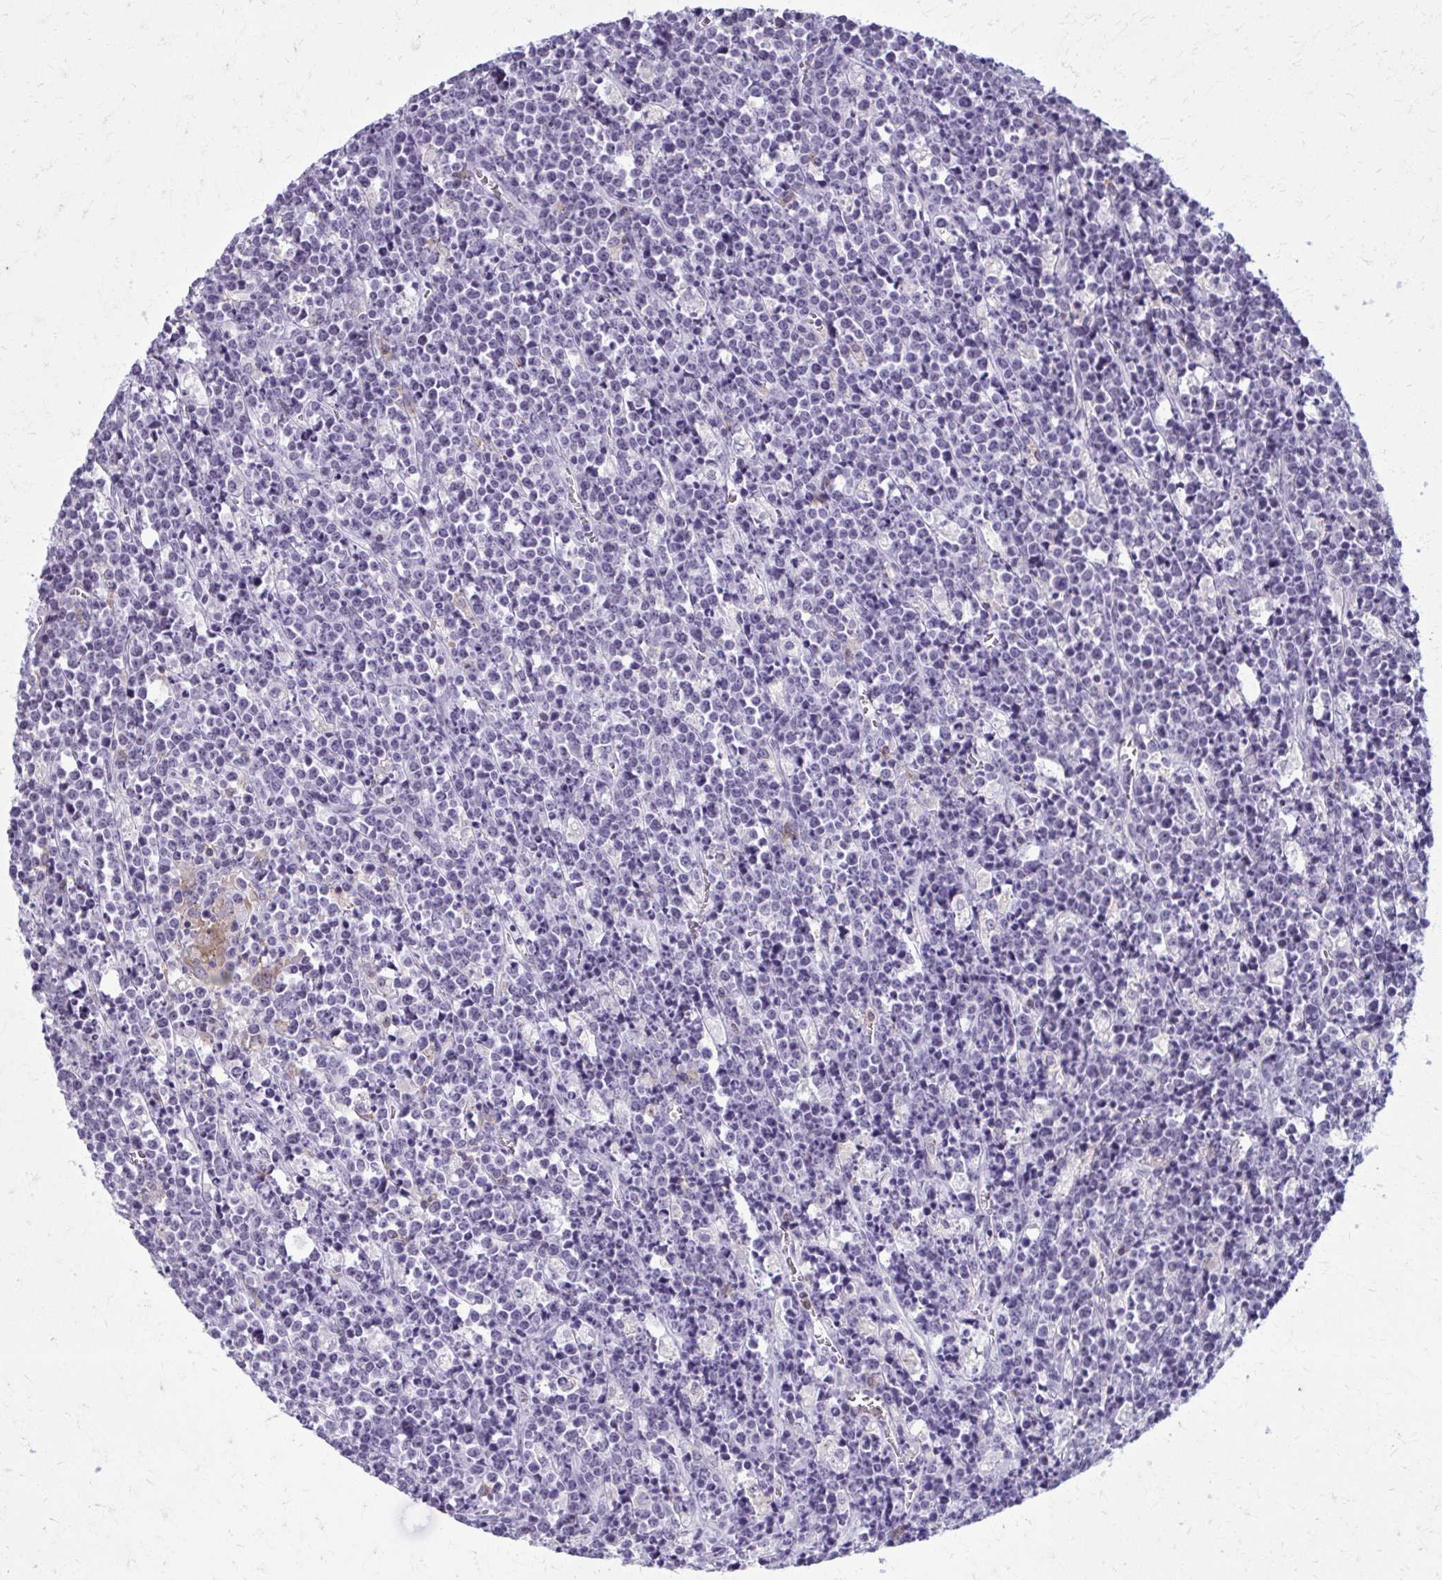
{"staining": {"intensity": "negative", "quantity": "none", "location": "none"}, "tissue": "lymphoma", "cell_type": "Tumor cells", "image_type": "cancer", "snomed": [{"axis": "morphology", "description": "Malignant lymphoma, non-Hodgkin's type, High grade"}, {"axis": "topography", "description": "Ovary"}], "caption": "The histopathology image displays no significant positivity in tumor cells of lymphoma.", "gene": "CARD9", "patient": {"sex": "female", "age": 56}}